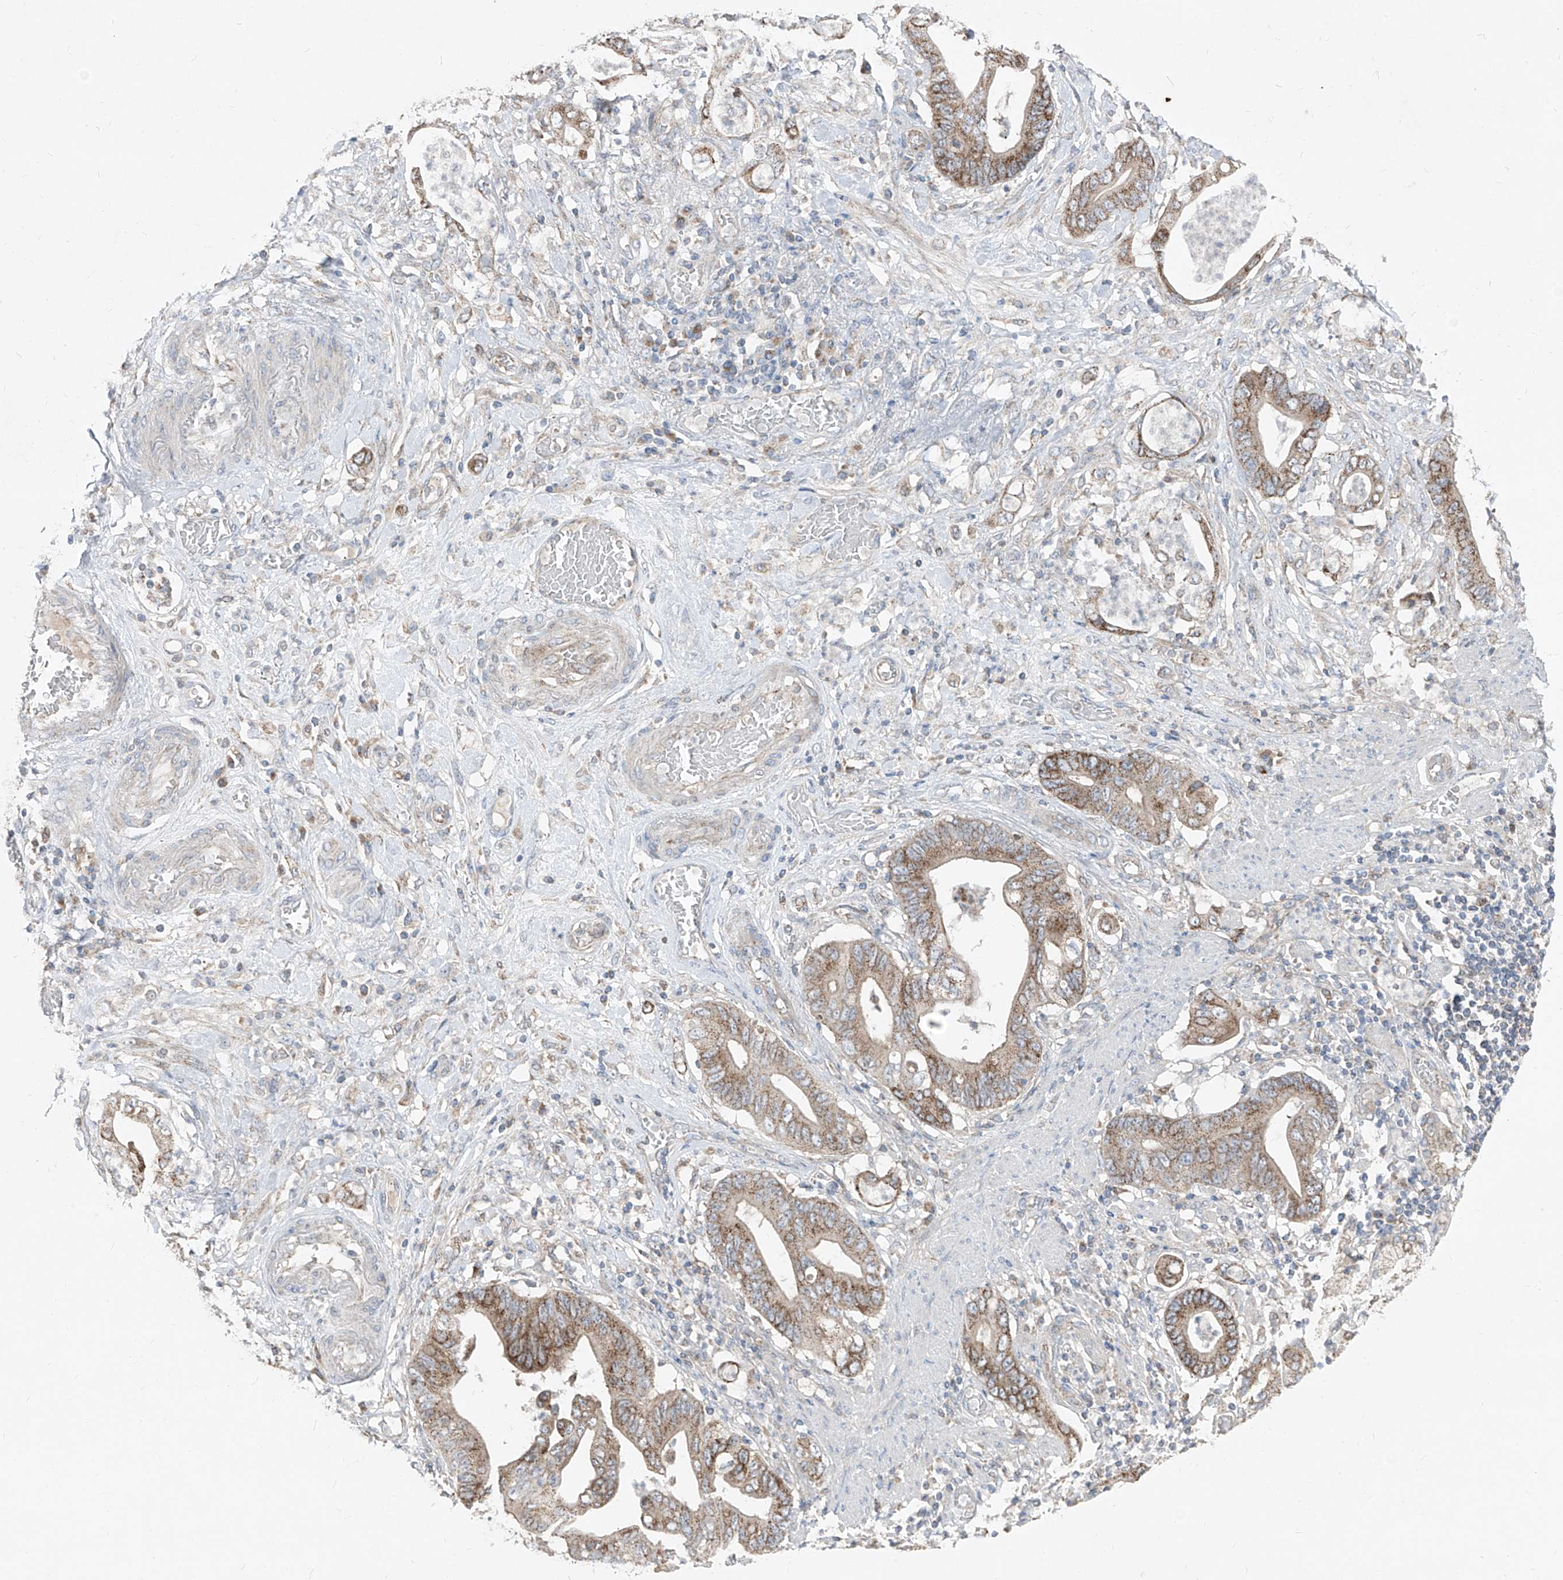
{"staining": {"intensity": "moderate", "quantity": ">75%", "location": "cytoplasmic/membranous"}, "tissue": "stomach cancer", "cell_type": "Tumor cells", "image_type": "cancer", "snomed": [{"axis": "morphology", "description": "Adenocarcinoma, NOS"}, {"axis": "topography", "description": "Stomach"}], "caption": "Immunohistochemistry histopathology image of stomach adenocarcinoma stained for a protein (brown), which shows medium levels of moderate cytoplasmic/membranous positivity in approximately >75% of tumor cells.", "gene": "ABCD3", "patient": {"sex": "female", "age": 73}}